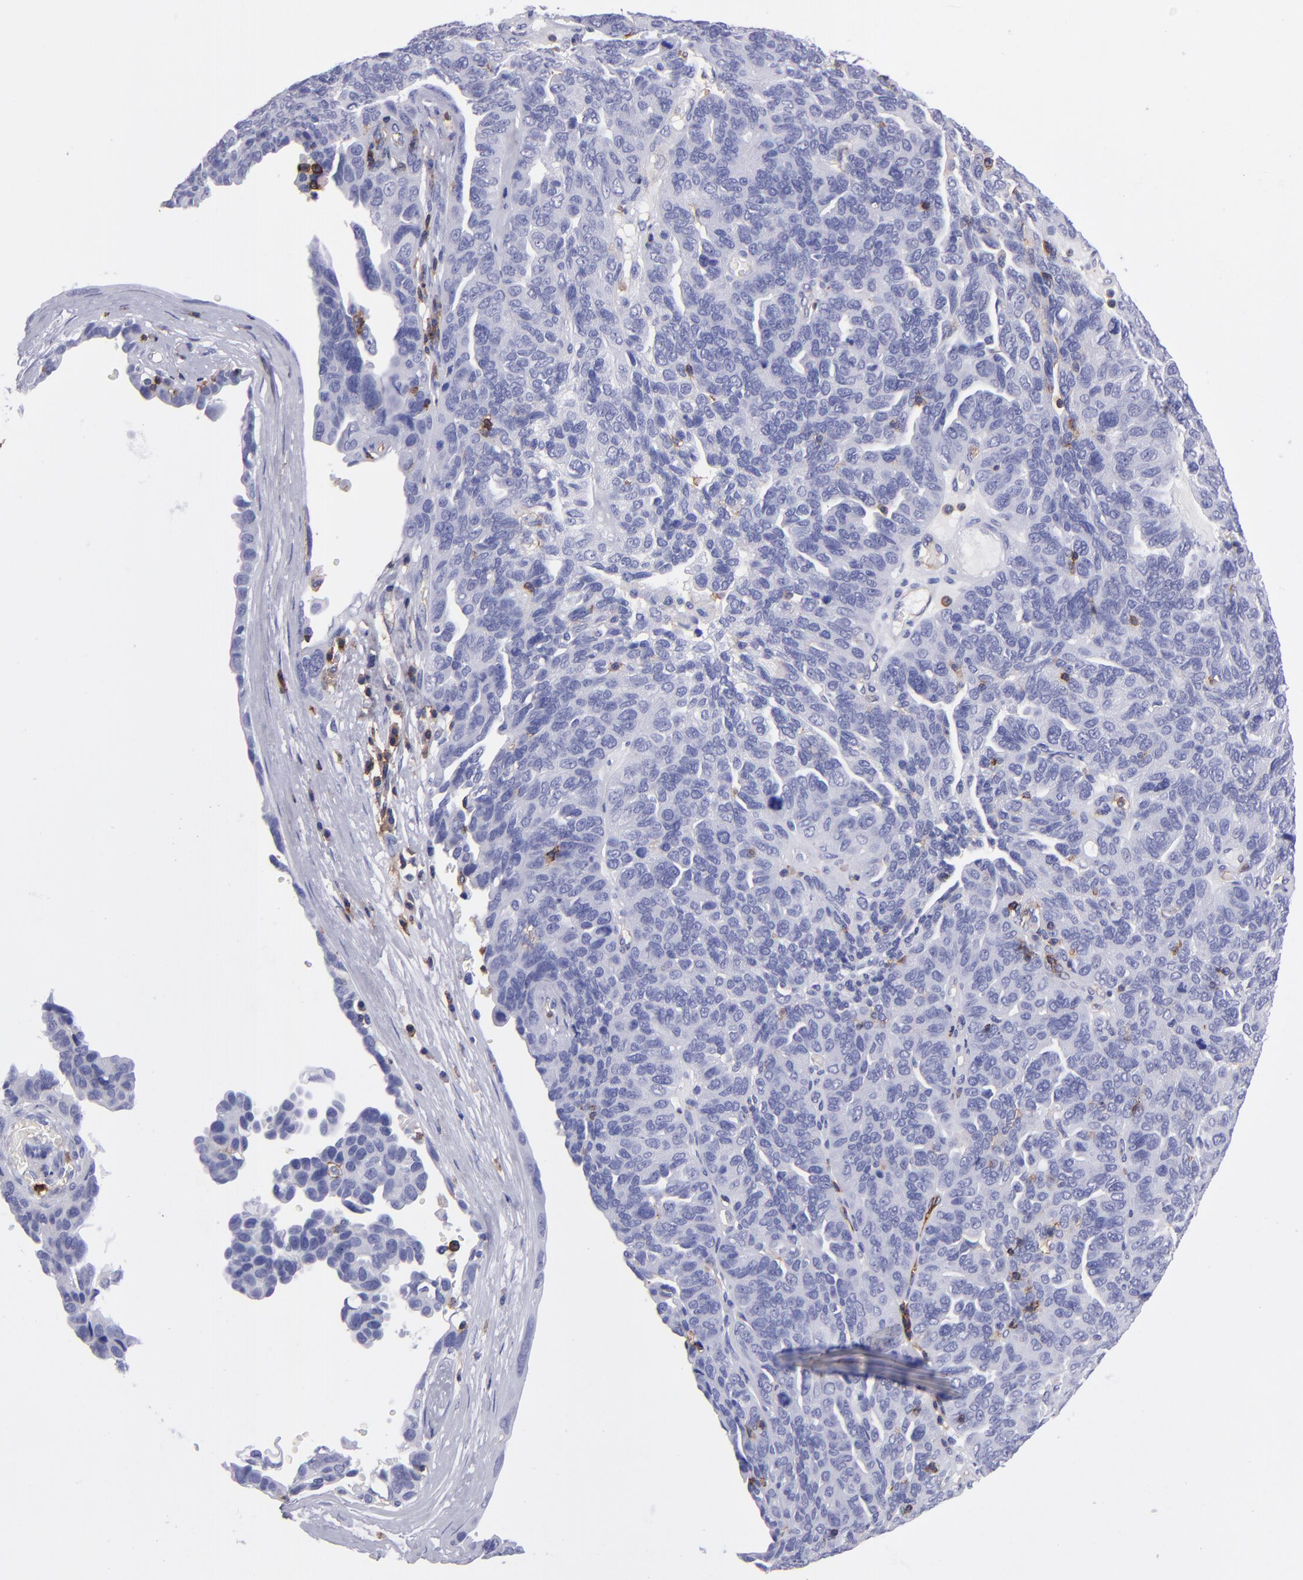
{"staining": {"intensity": "negative", "quantity": "none", "location": "none"}, "tissue": "ovarian cancer", "cell_type": "Tumor cells", "image_type": "cancer", "snomed": [{"axis": "morphology", "description": "Cystadenocarcinoma, serous, NOS"}, {"axis": "topography", "description": "Ovary"}], "caption": "Immunohistochemistry image of human ovarian cancer (serous cystadenocarcinoma) stained for a protein (brown), which shows no positivity in tumor cells.", "gene": "ICAM3", "patient": {"sex": "female", "age": 64}}